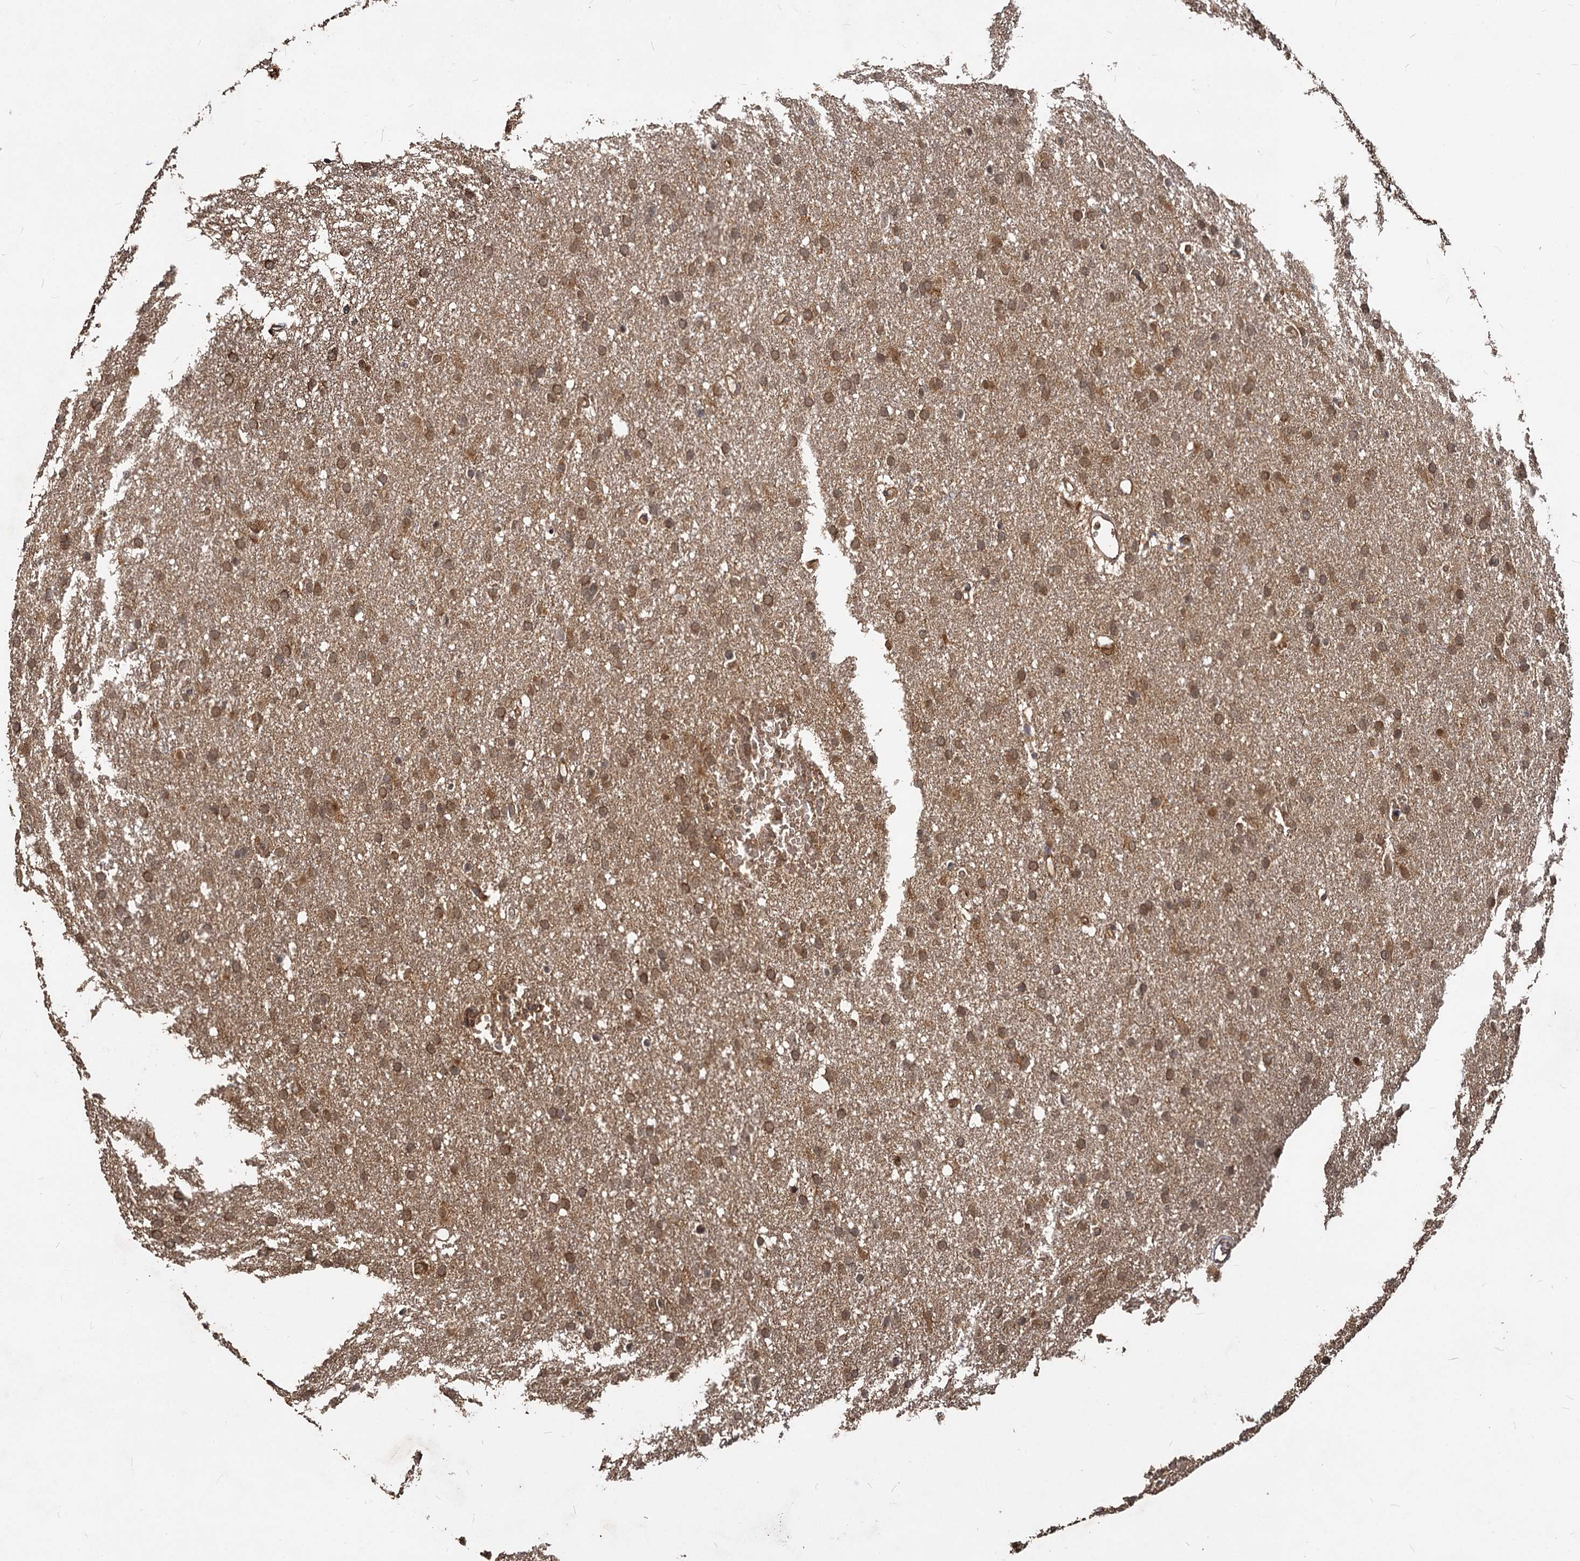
{"staining": {"intensity": "moderate", "quantity": ">75%", "location": "cytoplasmic/membranous,nuclear"}, "tissue": "glioma", "cell_type": "Tumor cells", "image_type": "cancer", "snomed": [{"axis": "morphology", "description": "Glioma, malignant, High grade"}, {"axis": "topography", "description": "Cerebral cortex"}], "caption": "This is a micrograph of IHC staining of glioma, which shows moderate staining in the cytoplasmic/membranous and nuclear of tumor cells.", "gene": "VPS51", "patient": {"sex": "female", "age": 36}}